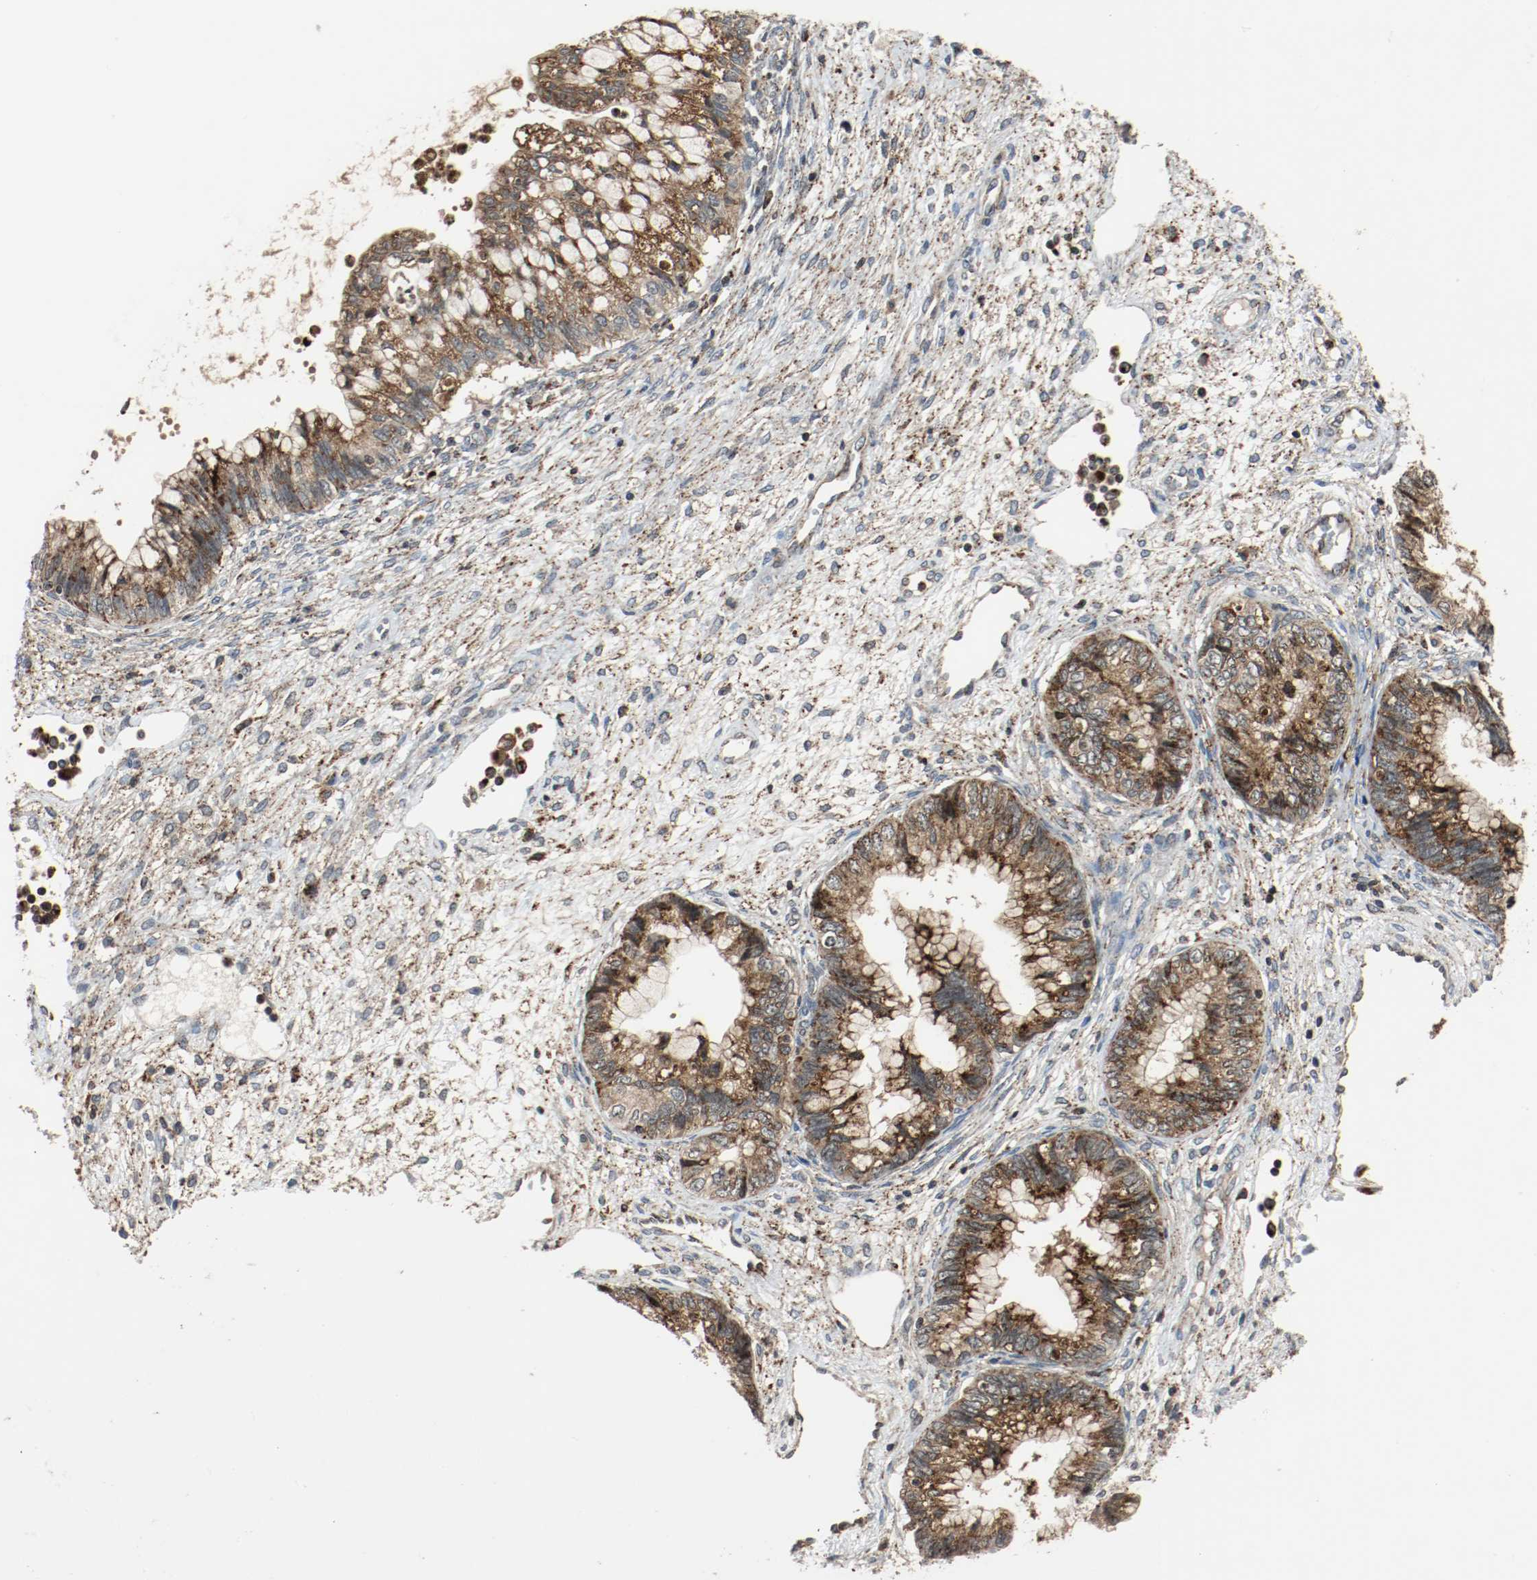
{"staining": {"intensity": "strong", "quantity": ">75%", "location": "cytoplasmic/membranous"}, "tissue": "cervical cancer", "cell_type": "Tumor cells", "image_type": "cancer", "snomed": [{"axis": "morphology", "description": "Adenocarcinoma, NOS"}, {"axis": "topography", "description": "Cervix"}], "caption": "Human adenocarcinoma (cervical) stained with a protein marker shows strong staining in tumor cells.", "gene": "LAMP2", "patient": {"sex": "female", "age": 44}}